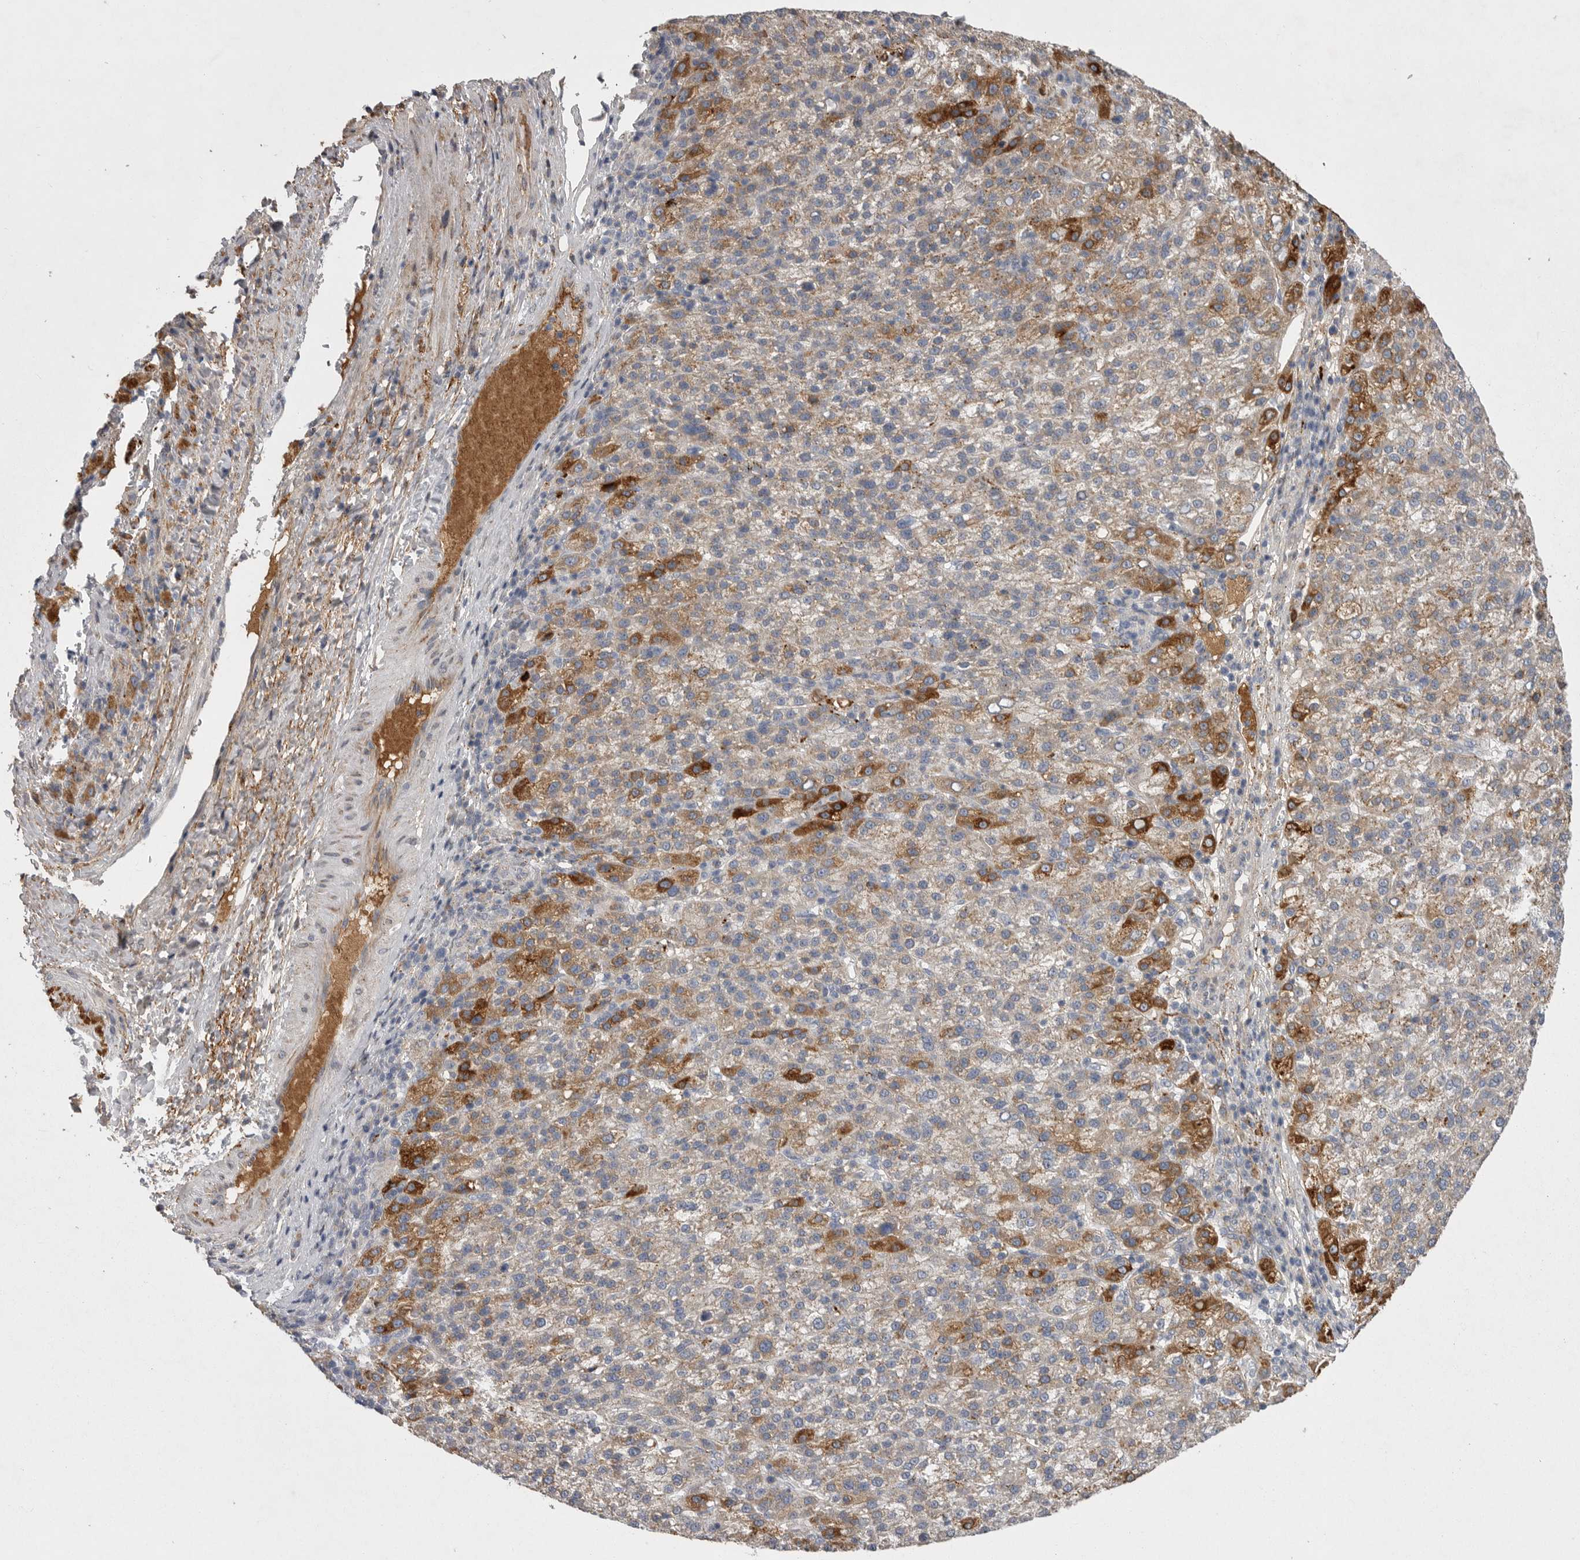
{"staining": {"intensity": "strong", "quantity": "<25%", "location": "cytoplasmic/membranous"}, "tissue": "liver cancer", "cell_type": "Tumor cells", "image_type": "cancer", "snomed": [{"axis": "morphology", "description": "Carcinoma, Hepatocellular, NOS"}, {"axis": "topography", "description": "Liver"}], "caption": "About <25% of tumor cells in hepatocellular carcinoma (liver) show strong cytoplasmic/membranous protein staining as visualized by brown immunohistochemical staining.", "gene": "CRP", "patient": {"sex": "female", "age": 58}}